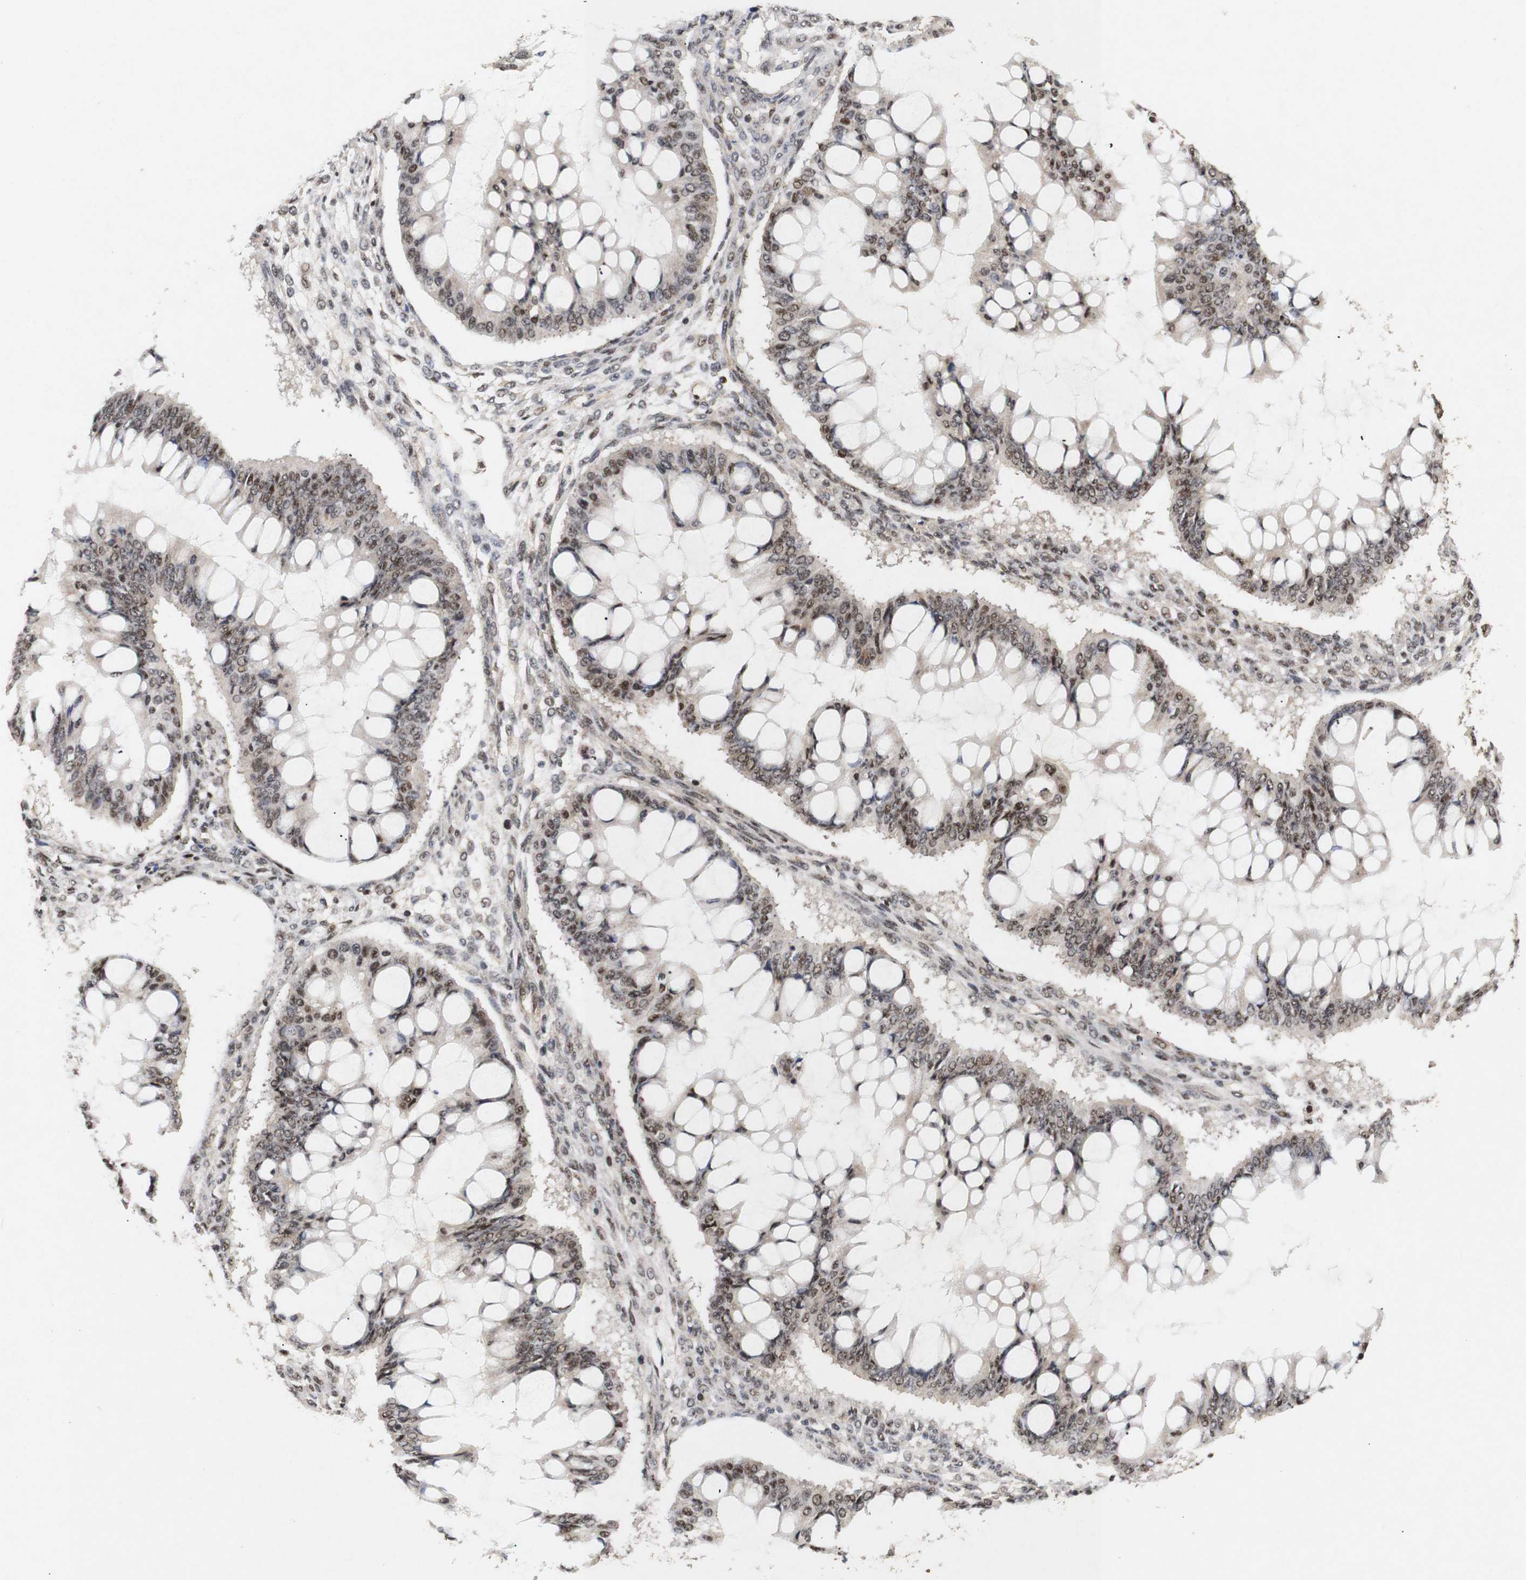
{"staining": {"intensity": "moderate", "quantity": ">75%", "location": "nuclear"}, "tissue": "ovarian cancer", "cell_type": "Tumor cells", "image_type": "cancer", "snomed": [{"axis": "morphology", "description": "Cystadenocarcinoma, mucinous, NOS"}, {"axis": "topography", "description": "Ovary"}], "caption": "Protein positivity by IHC exhibits moderate nuclear positivity in about >75% of tumor cells in mucinous cystadenocarcinoma (ovarian).", "gene": "PYM1", "patient": {"sex": "female", "age": 73}}